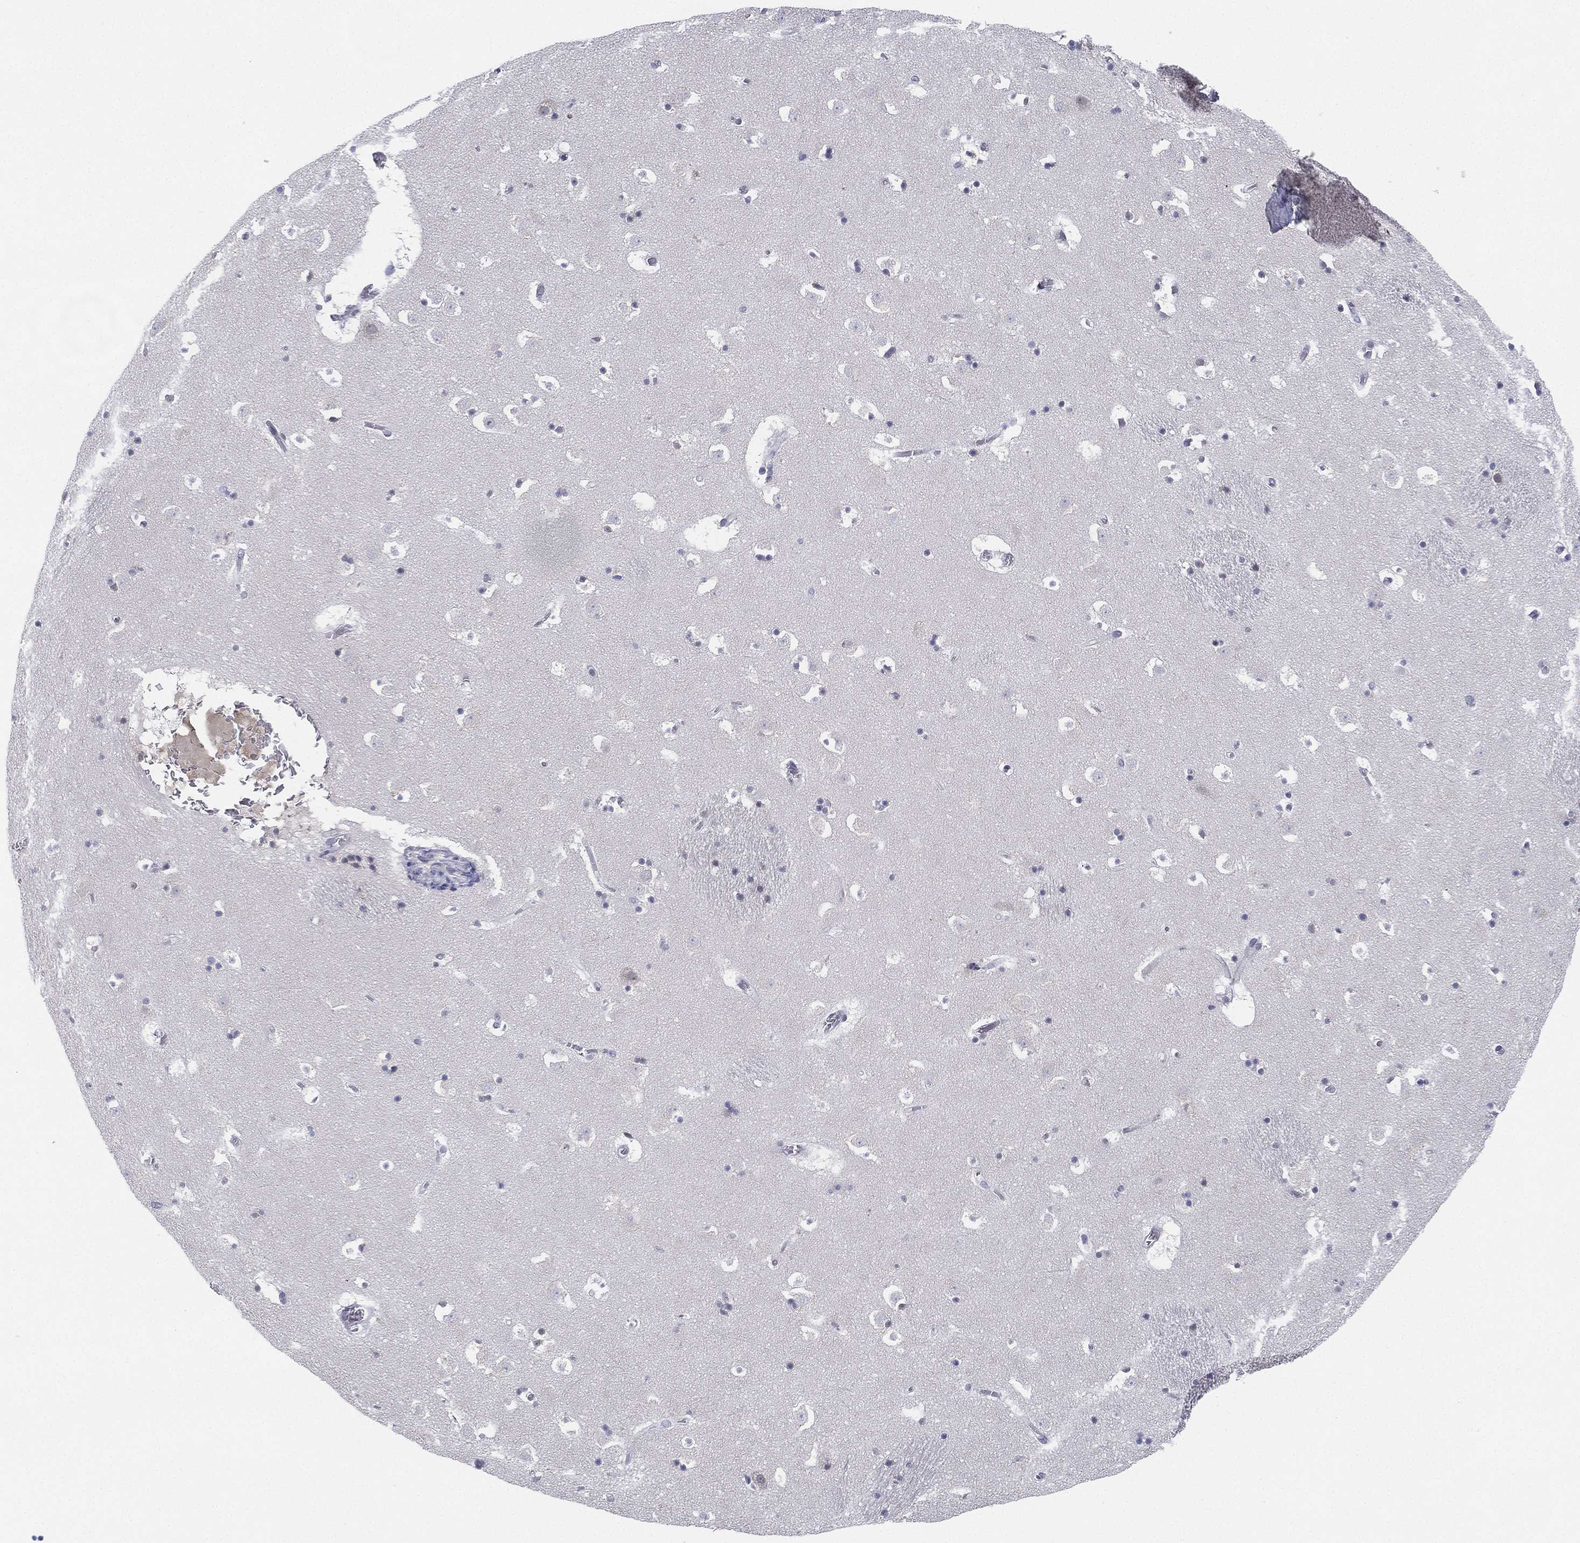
{"staining": {"intensity": "negative", "quantity": "none", "location": "none"}, "tissue": "caudate", "cell_type": "Glial cells", "image_type": "normal", "snomed": [{"axis": "morphology", "description": "Normal tissue, NOS"}, {"axis": "topography", "description": "Lateral ventricle wall"}], "caption": "Glial cells show no significant protein expression in unremarkable caudate.", "gene": "MS4A8", "patient": {"sex": "female", "age": 42}}